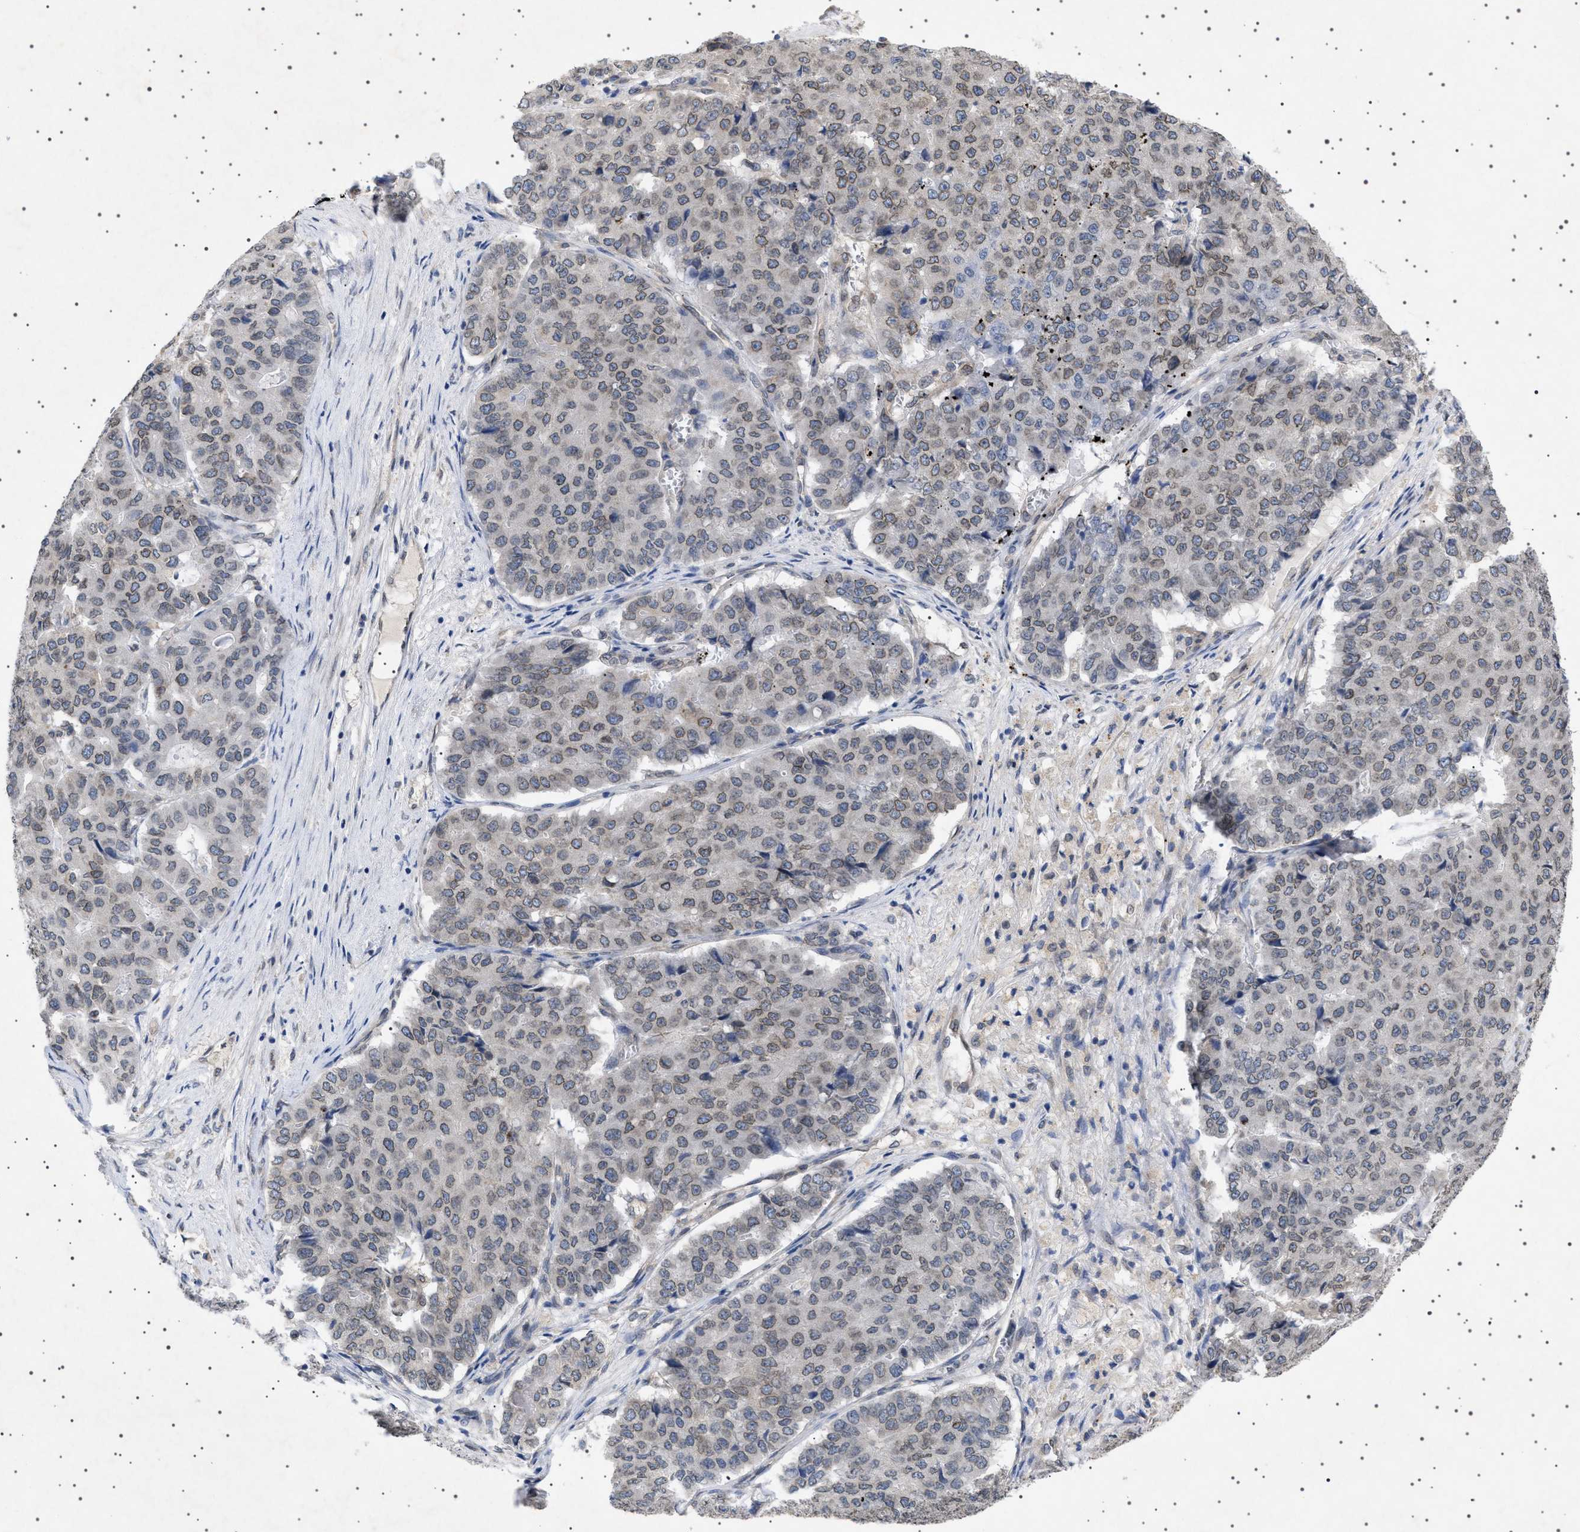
{"staining": {"intensity": "moderate", "quantity": ">75%", "location": "cytoplasmic/membranous,nuclear"}, "tissue": "pancreatic cancer", "cell_type": "Tumor cells", "image_type": "cancer", "snomed": [{"axis": "morphology", "description": "Adenocarcinoma, NOS"}, {"axis": "topography", "description": "Pancreas"}], "caption": "IHC of human pancreatic cancer (adenocarcinoma) shows medium levels of moderate cytoplasmic/membranous and nuclear staining in about >75% of tumor cells.", "gene": "NUP93", "patient": {"sex": "male", "age": 50}}